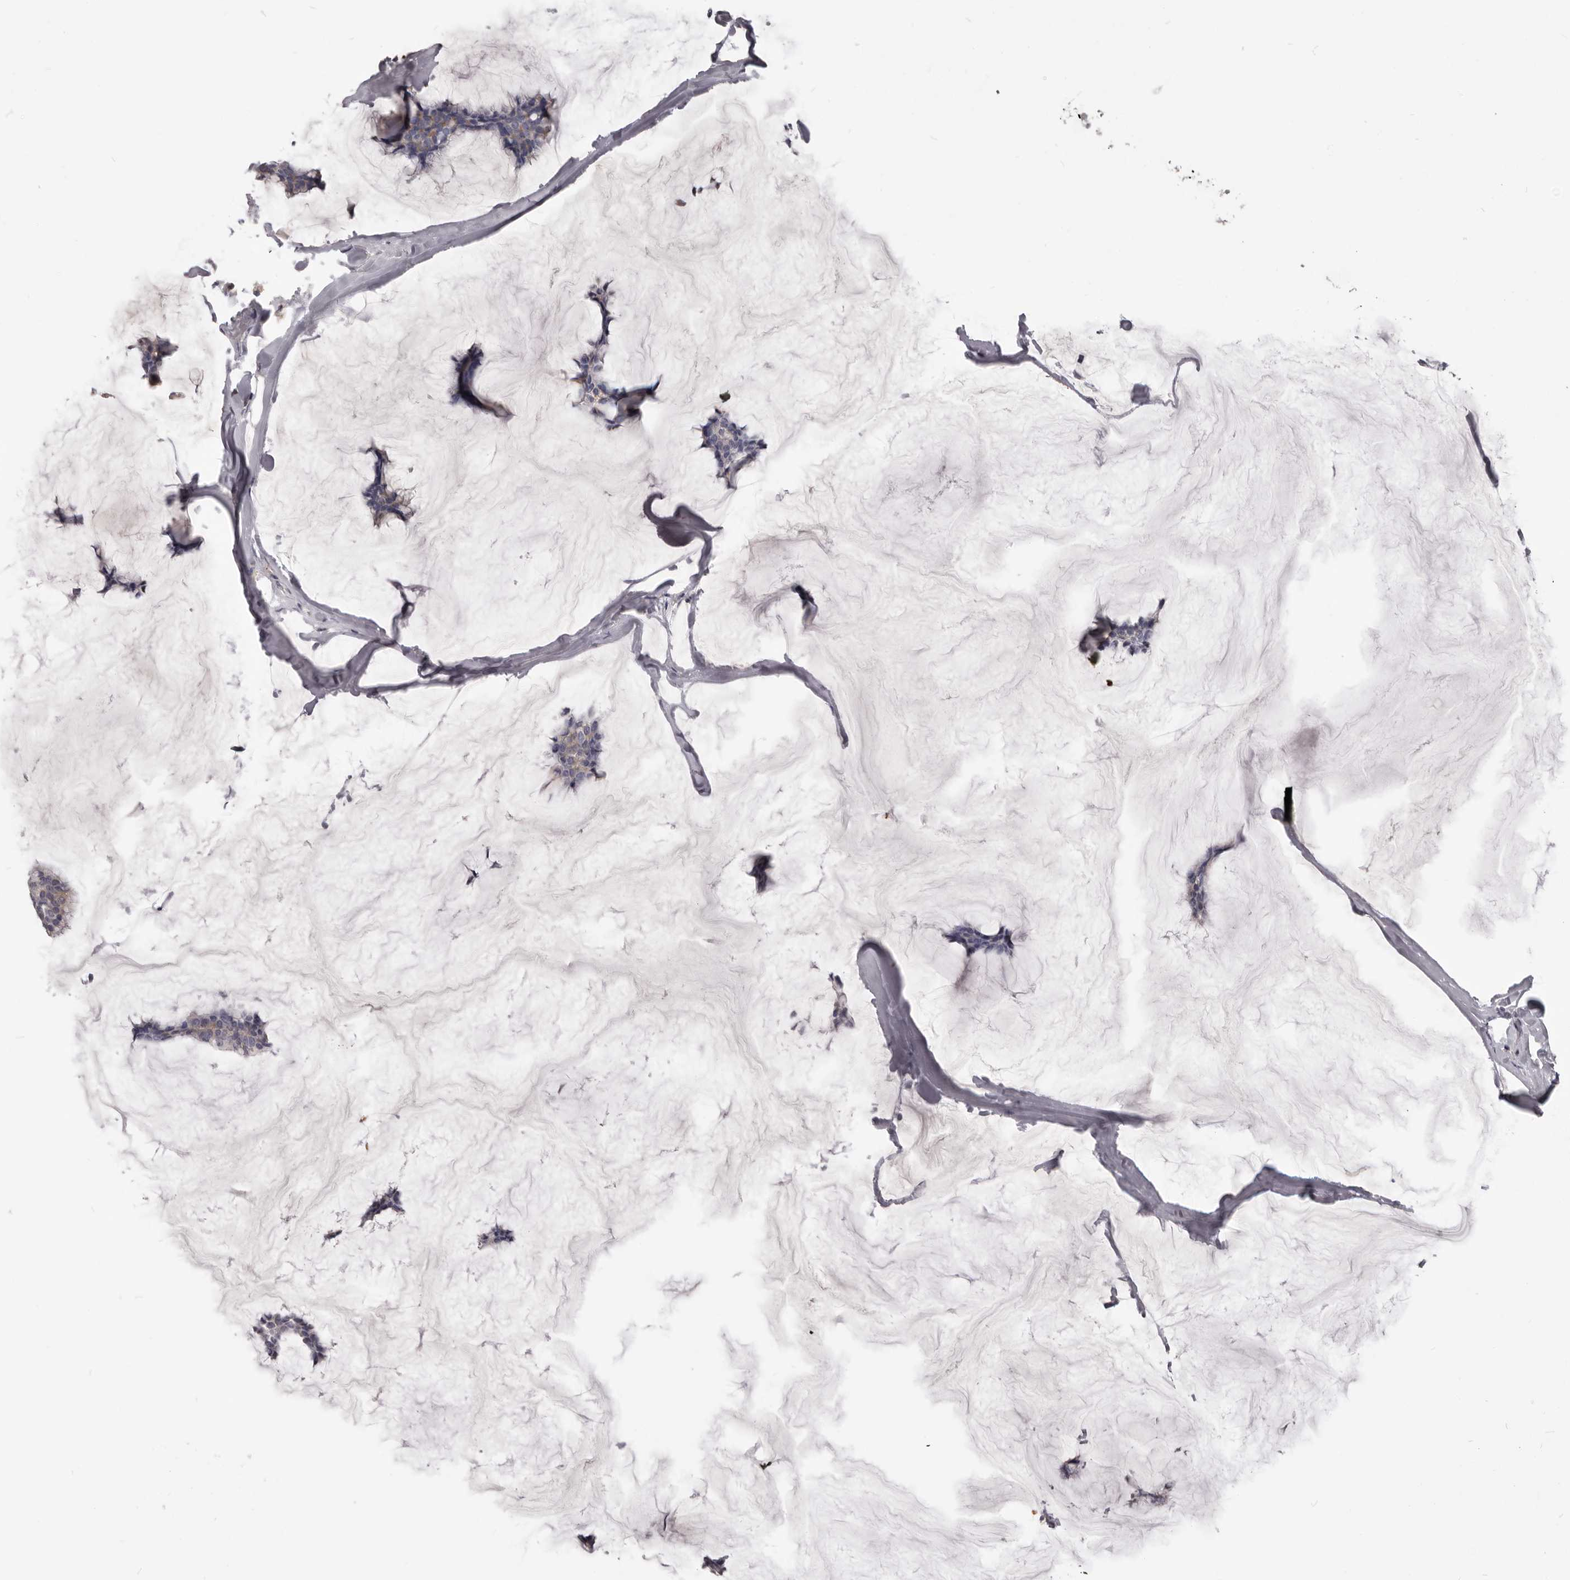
{"staining": {"intensity": "negative", "quantity": "none", "location": "none"}, "tissue": "breast cancer", "cell_type": "Tumor cells", "image_type": "cancer", "snomed": [{"axis": "morphology", "description": "Duct carcinoma"}, {"axis": "topography", "description": "Breast"}], "caption": "High power microscopy photomicrograph of an immunohistochemistry (IHC) micrograph of breast cancer (infiltrating ductal carcinoma), revealing no significant staining in tumor cells. The staining is performed using DAB (3,3'-diaminobenzidine) brown chromogen with nuclei counter-stained in using hematoxylin.", "gene": "PI4K2A", "patient": {"sex": "female", "age": 93}}